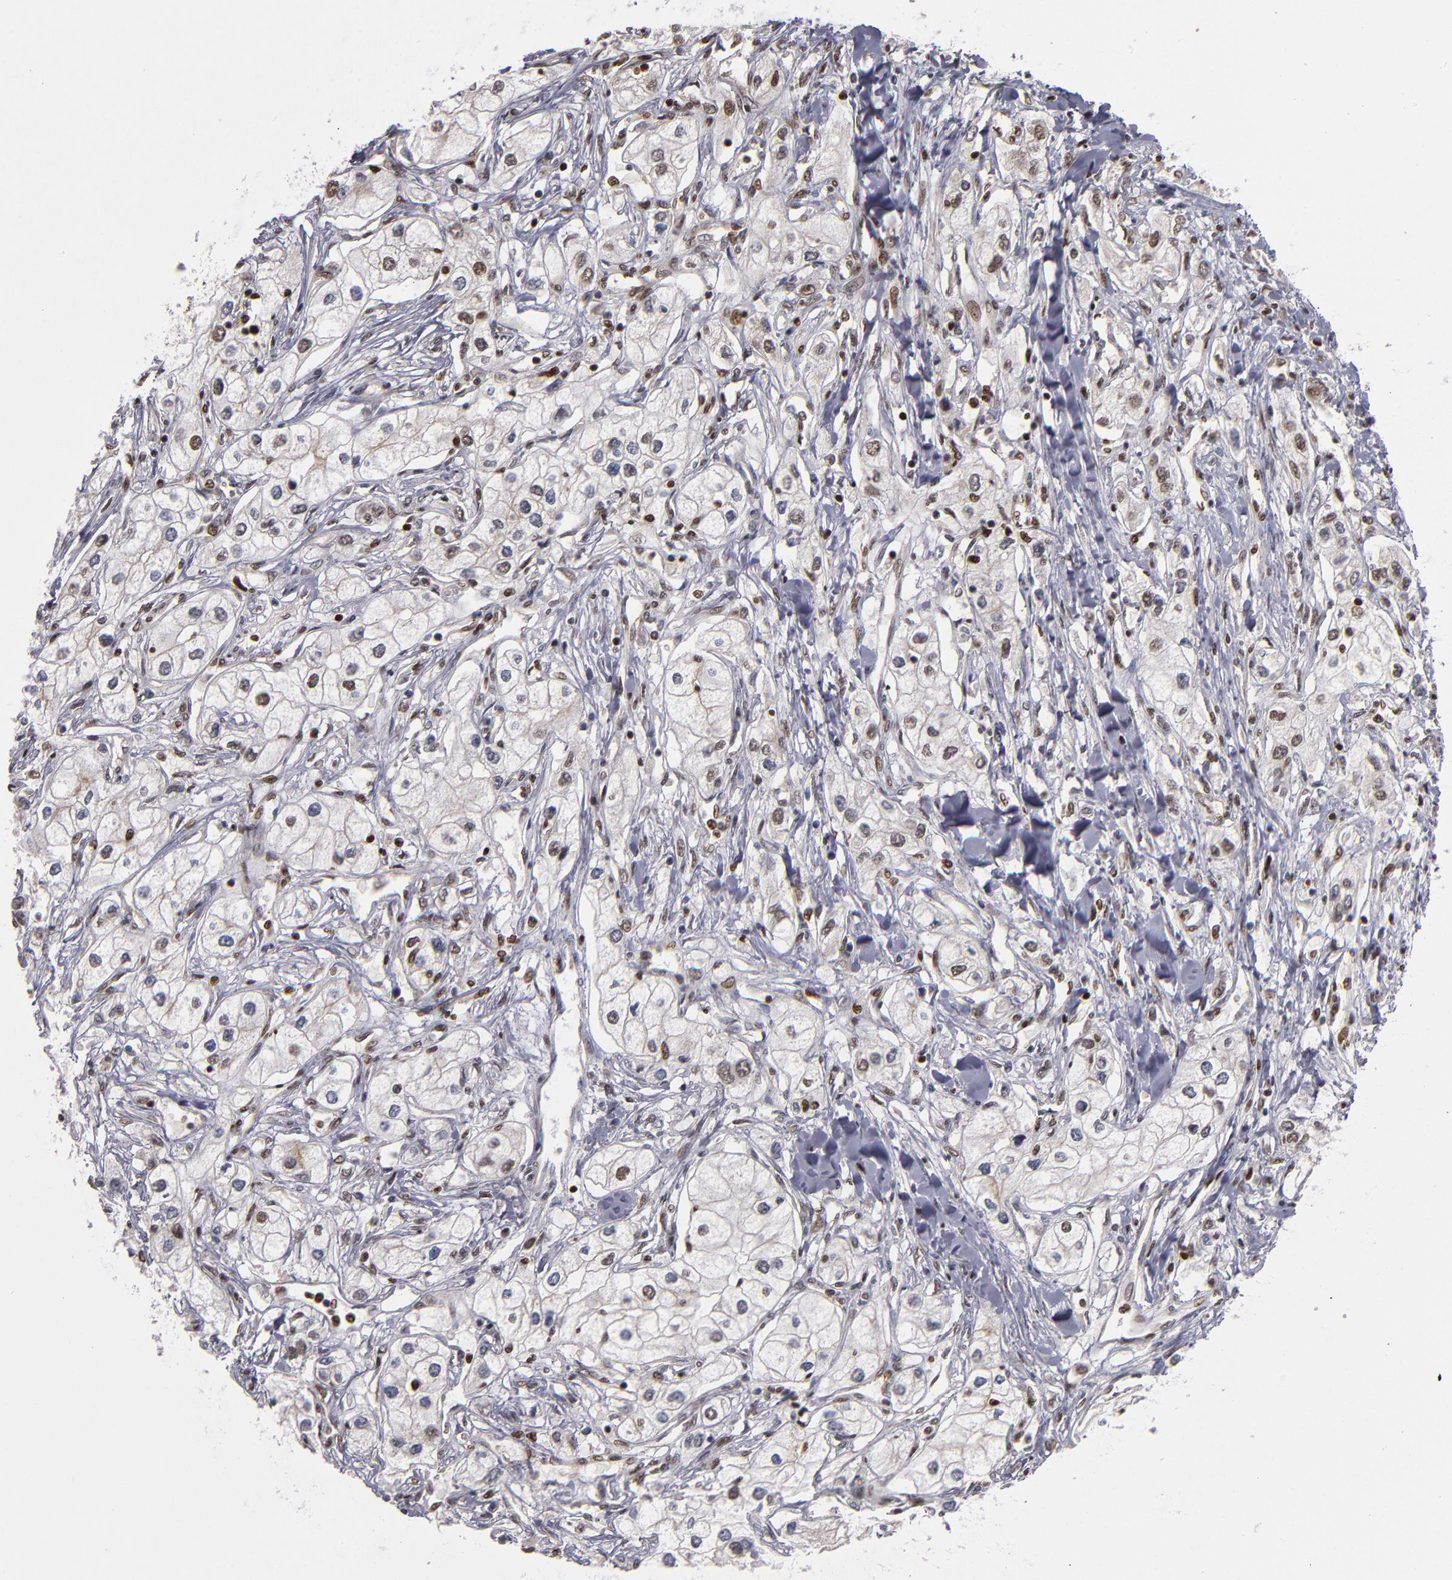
{"staining": {"intensity": "weak", "quantity": "25%-75%", "location": "nuclear"}, "tissue": "renal cancer", "cell_type": "Tumor cells", "image_type": "cancer", "snomed": [{"axis": "morphology", "description": "Adenocarcinoma, NOS"}, {"axis": "topography", "description": "Kidney"}], "caption": "There is low levels of weak nuclear positivity in tumor cells of adenocarcinoma (renal), as demonstrated by immunohistochemical staining (brown color).", "gene": "KDM6A", "patient": {"sex": "male", "age": 57}}